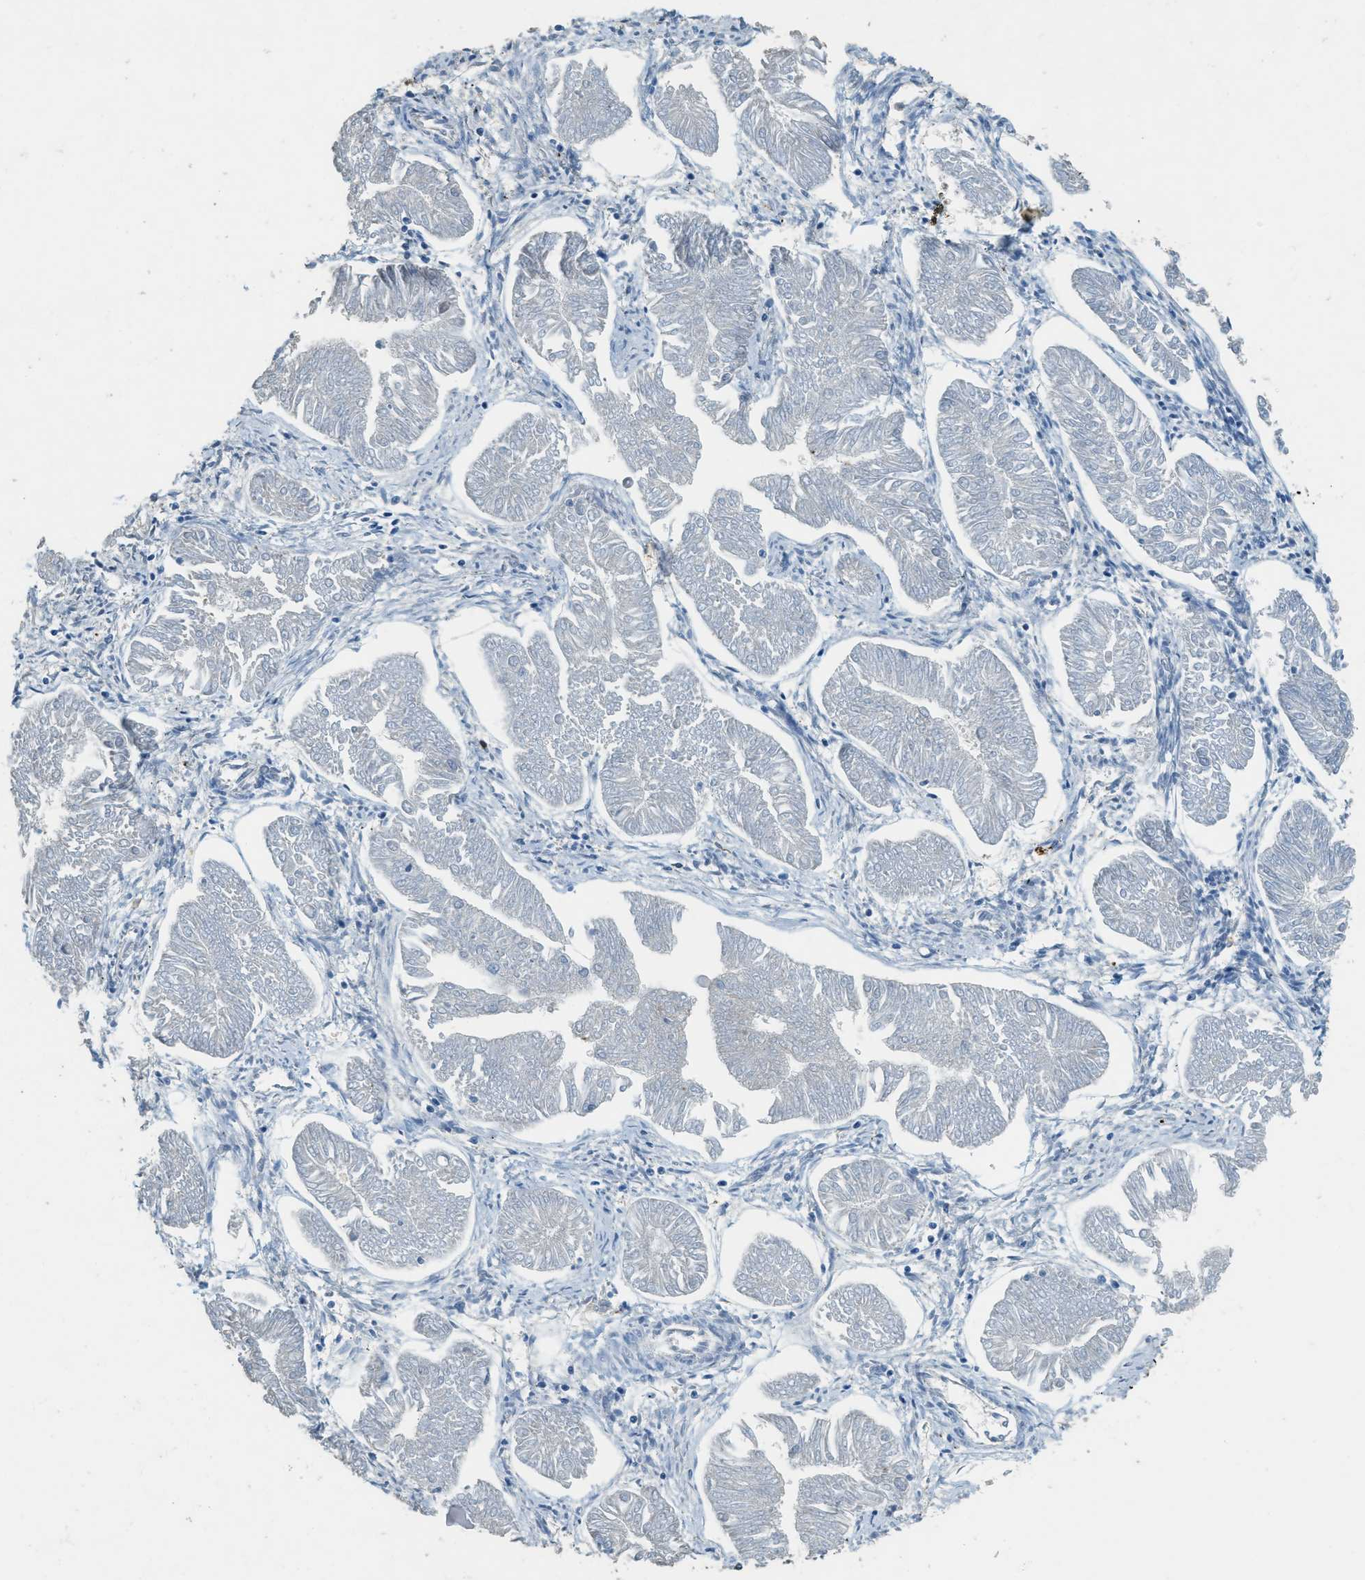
{"staining": {"intensity": "negative", "quantity": "none", "location": "none"}, "tissue": "endometrial cancer", "cell_type": "Tumor cells", "image_type": "cancer", "snomed": [{"axis": "morphology", "description": "Adenocarcinoma, NOS"}, {"axis": "topography", "description": "Endometrium"}], "caption": "Immunohistochemical staining of human adenocarcinoma (endometrial) displays no significant staining in tumor cells.", "gene": "HERC2", "patient": {"sex": "female", "age": 53}}